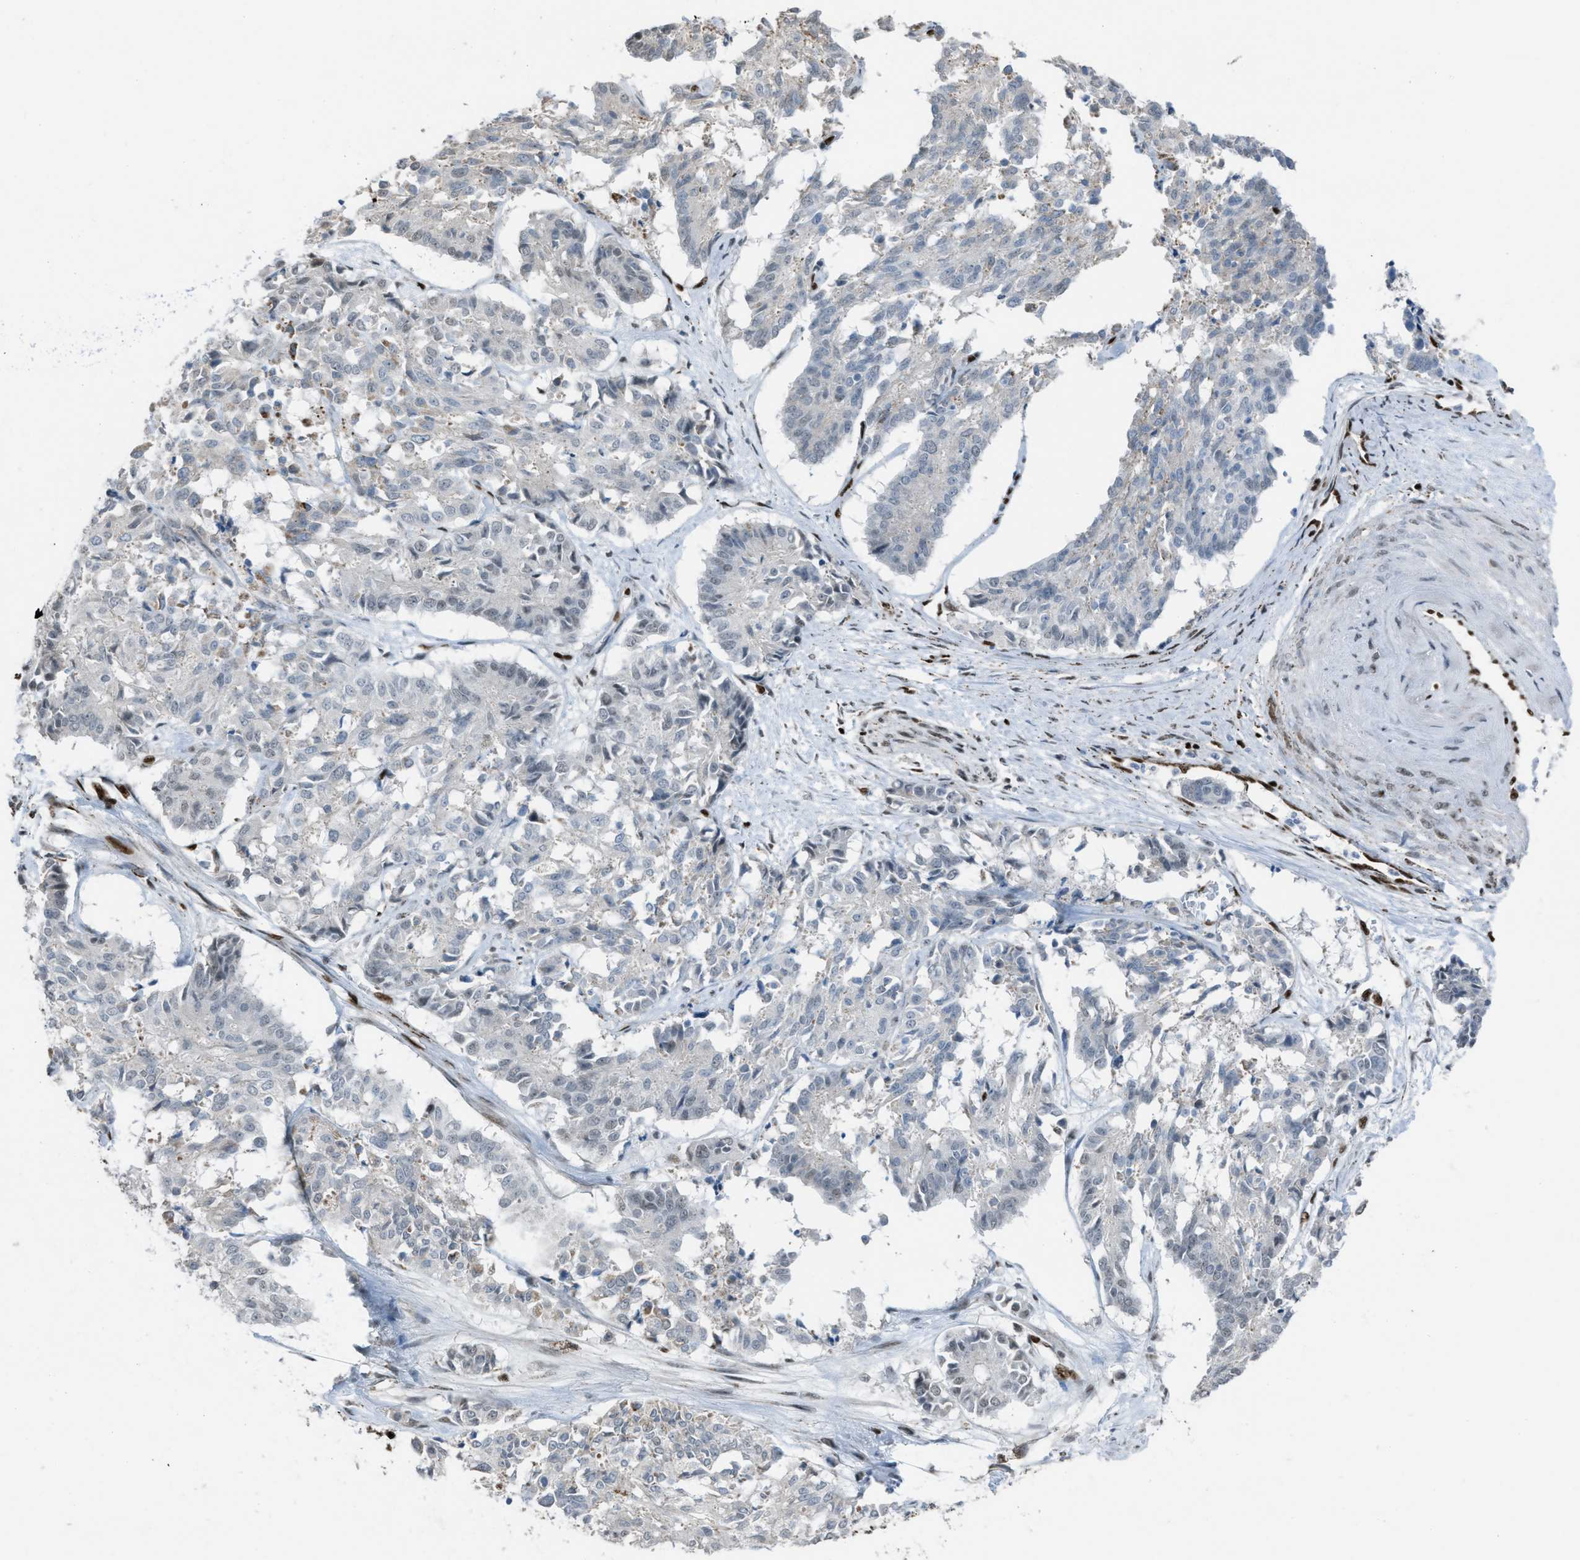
{"staining": {"intensity": "negative", "quantity": "none", "location": "none"}, "tissue": "cervical cancer", "cell_type": "Tumor cells", "image_type": "cancer", "snomed": [{"axis": "morphology", "description": "Squamous cell carcinoma, NOS"}, {"axis": "topography", "description": "Cervix"}], "caption": "A micrograph of human cervical cancer is negative for staining in tumor cells.", "gene": "SLFN5", "patient": {"sex": "female", "age": 35}}